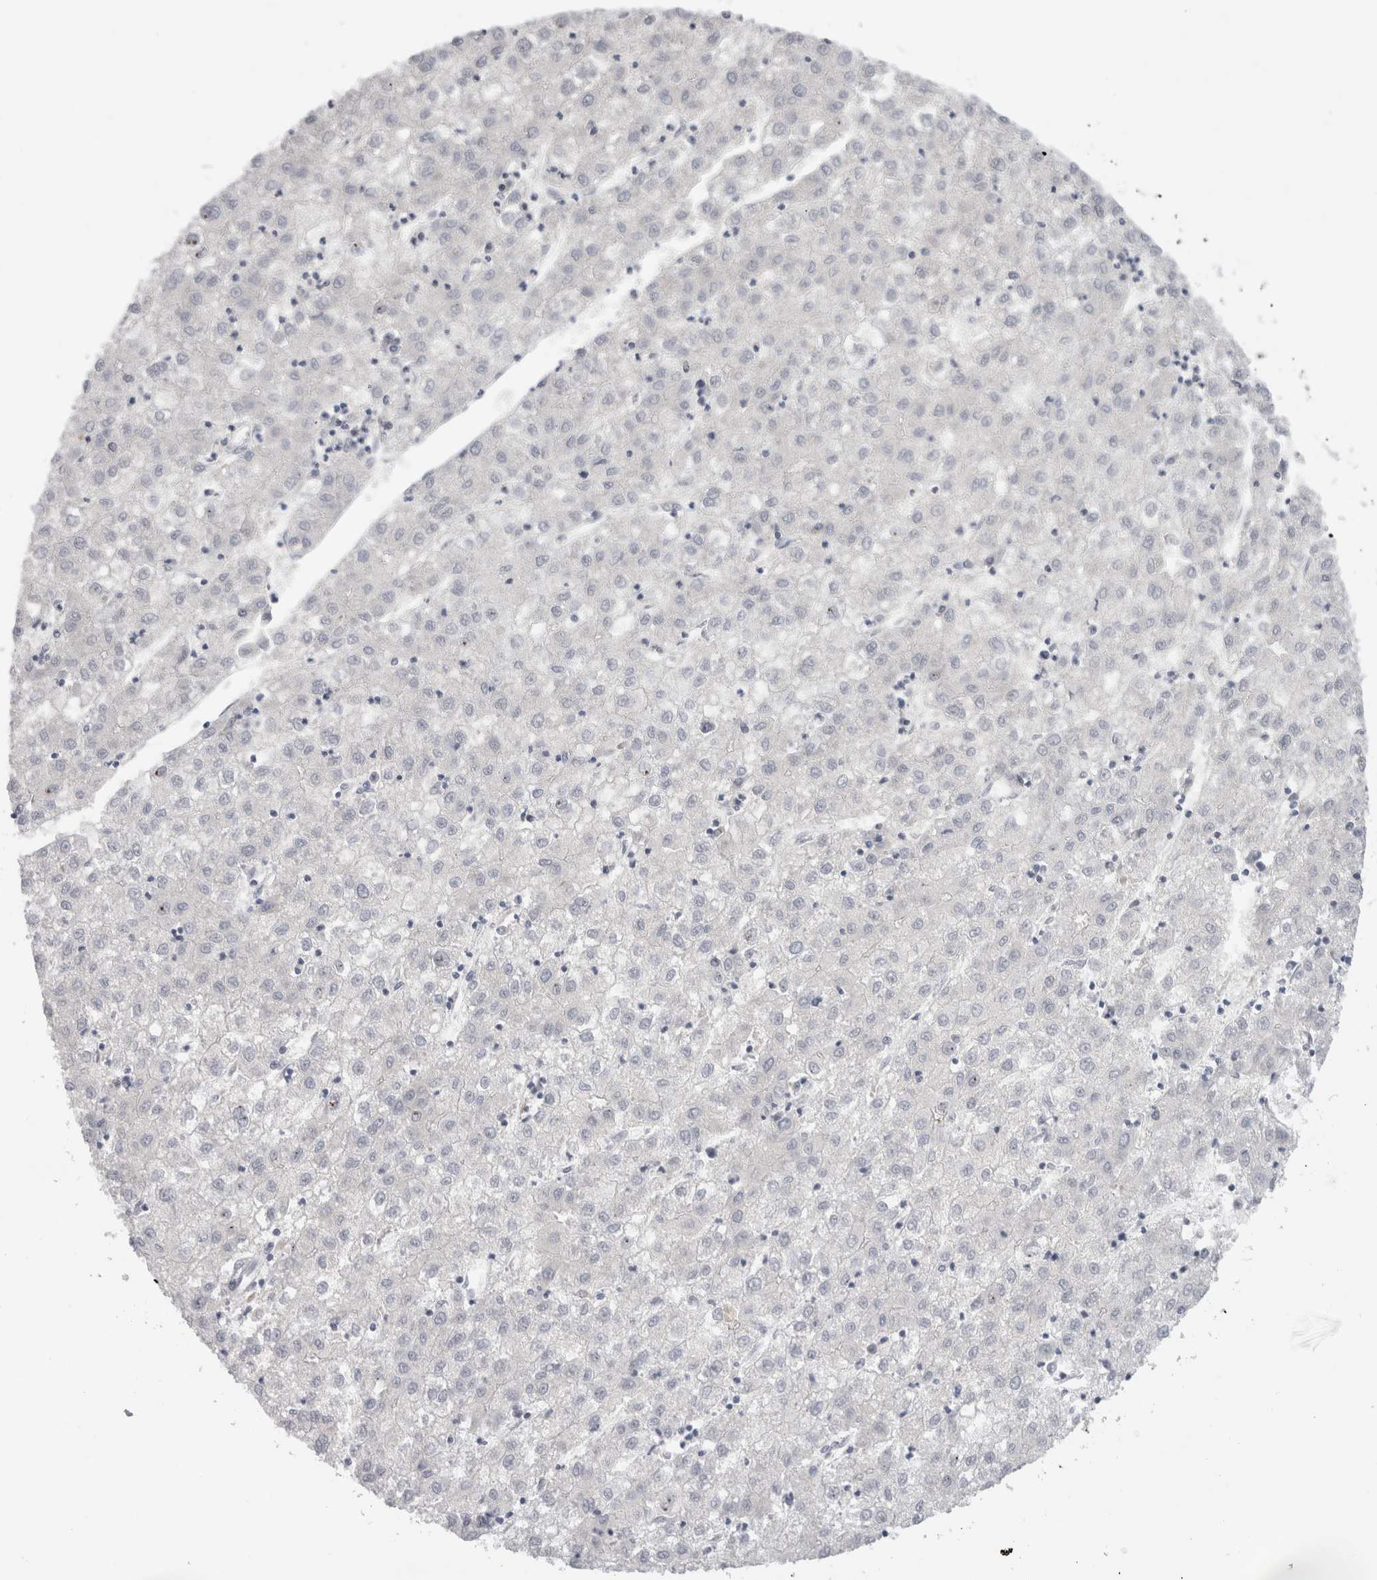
{"staining": {"intensity": "negative", "quantity": "none", "location": "none"}, "tissue": "liver cancer", "cell_type": "Tumor cells", "image_type": "cancer", "snomed": [{"axis": "morphology", "description": "Carcinoma, Hepatocellular, NOS"}, {"axis": "topography", "description": "Liver"}], "caption": "This is an immunohistochemistry (IHC) histopathology image of human liver hepatocellular carcinoma. There is no staining in tumor cells.", "gene": "VCPIP1", "patient": {"sex": "male", "age": 72}}